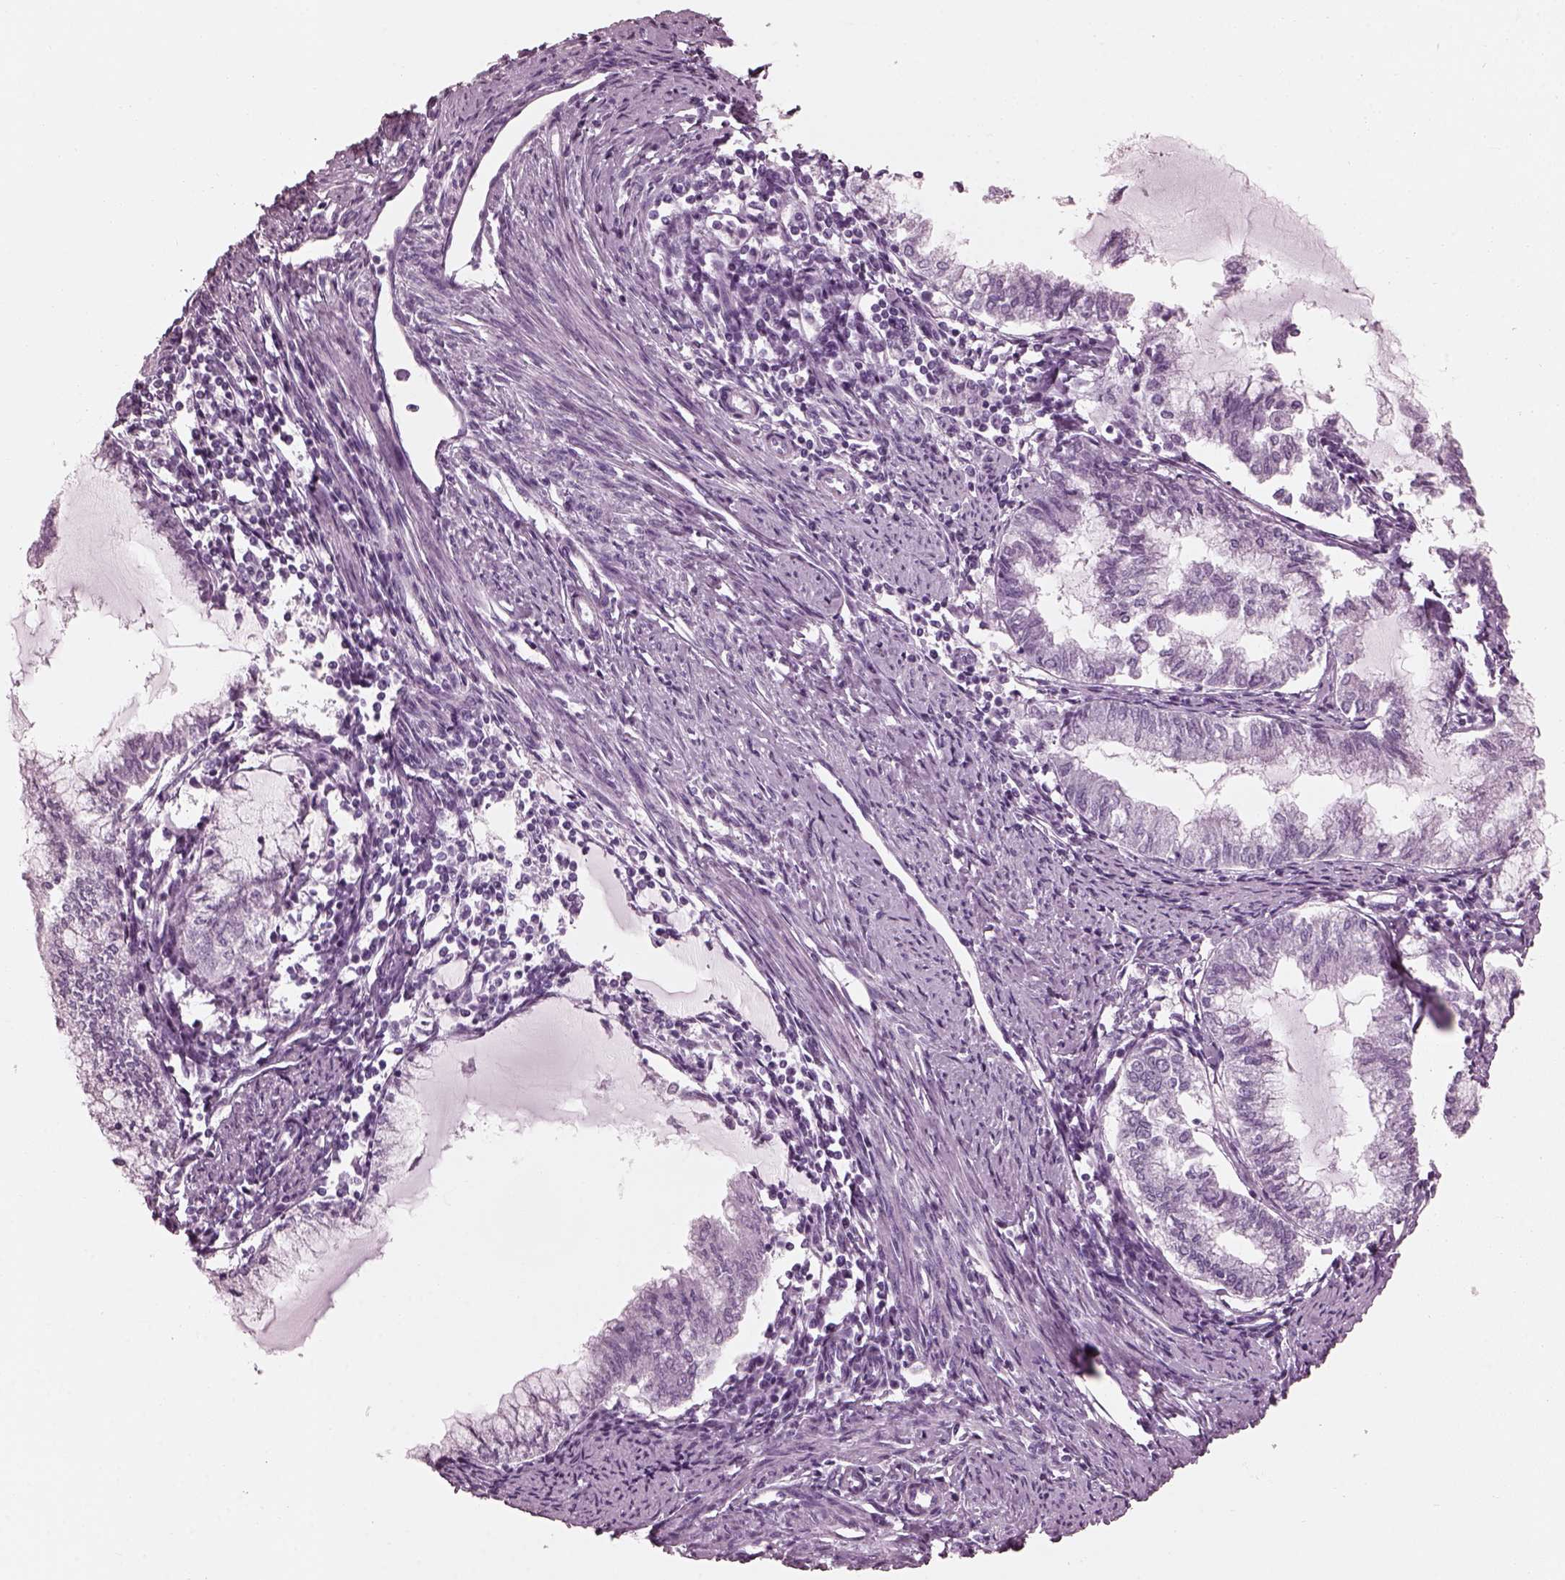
{"staining": {"intensity": "negative", "quantity": "none", "location": "none"}, "tissue": "endometrial cancer", "cell_type": "Tumor cells", "image_type": "cancer", "snomed": [{"axis": "morphology", "description": "Adenocarcinoma, NOS"}, {"axis": "topography", "description": "Endometrium"}], "caption": "This photomicrograph is of adenocarcinoma (endometrial) stained with immunohistochemistry to label a protein in brown with the nuclei are counter-stained blue. There is no positivity in tumor cells. (DAB (3,3'-diaminobenzidine) IHC, high magnification).", "gene": "TCHHL1", "patient": {"sex": "female", "age": 79}}